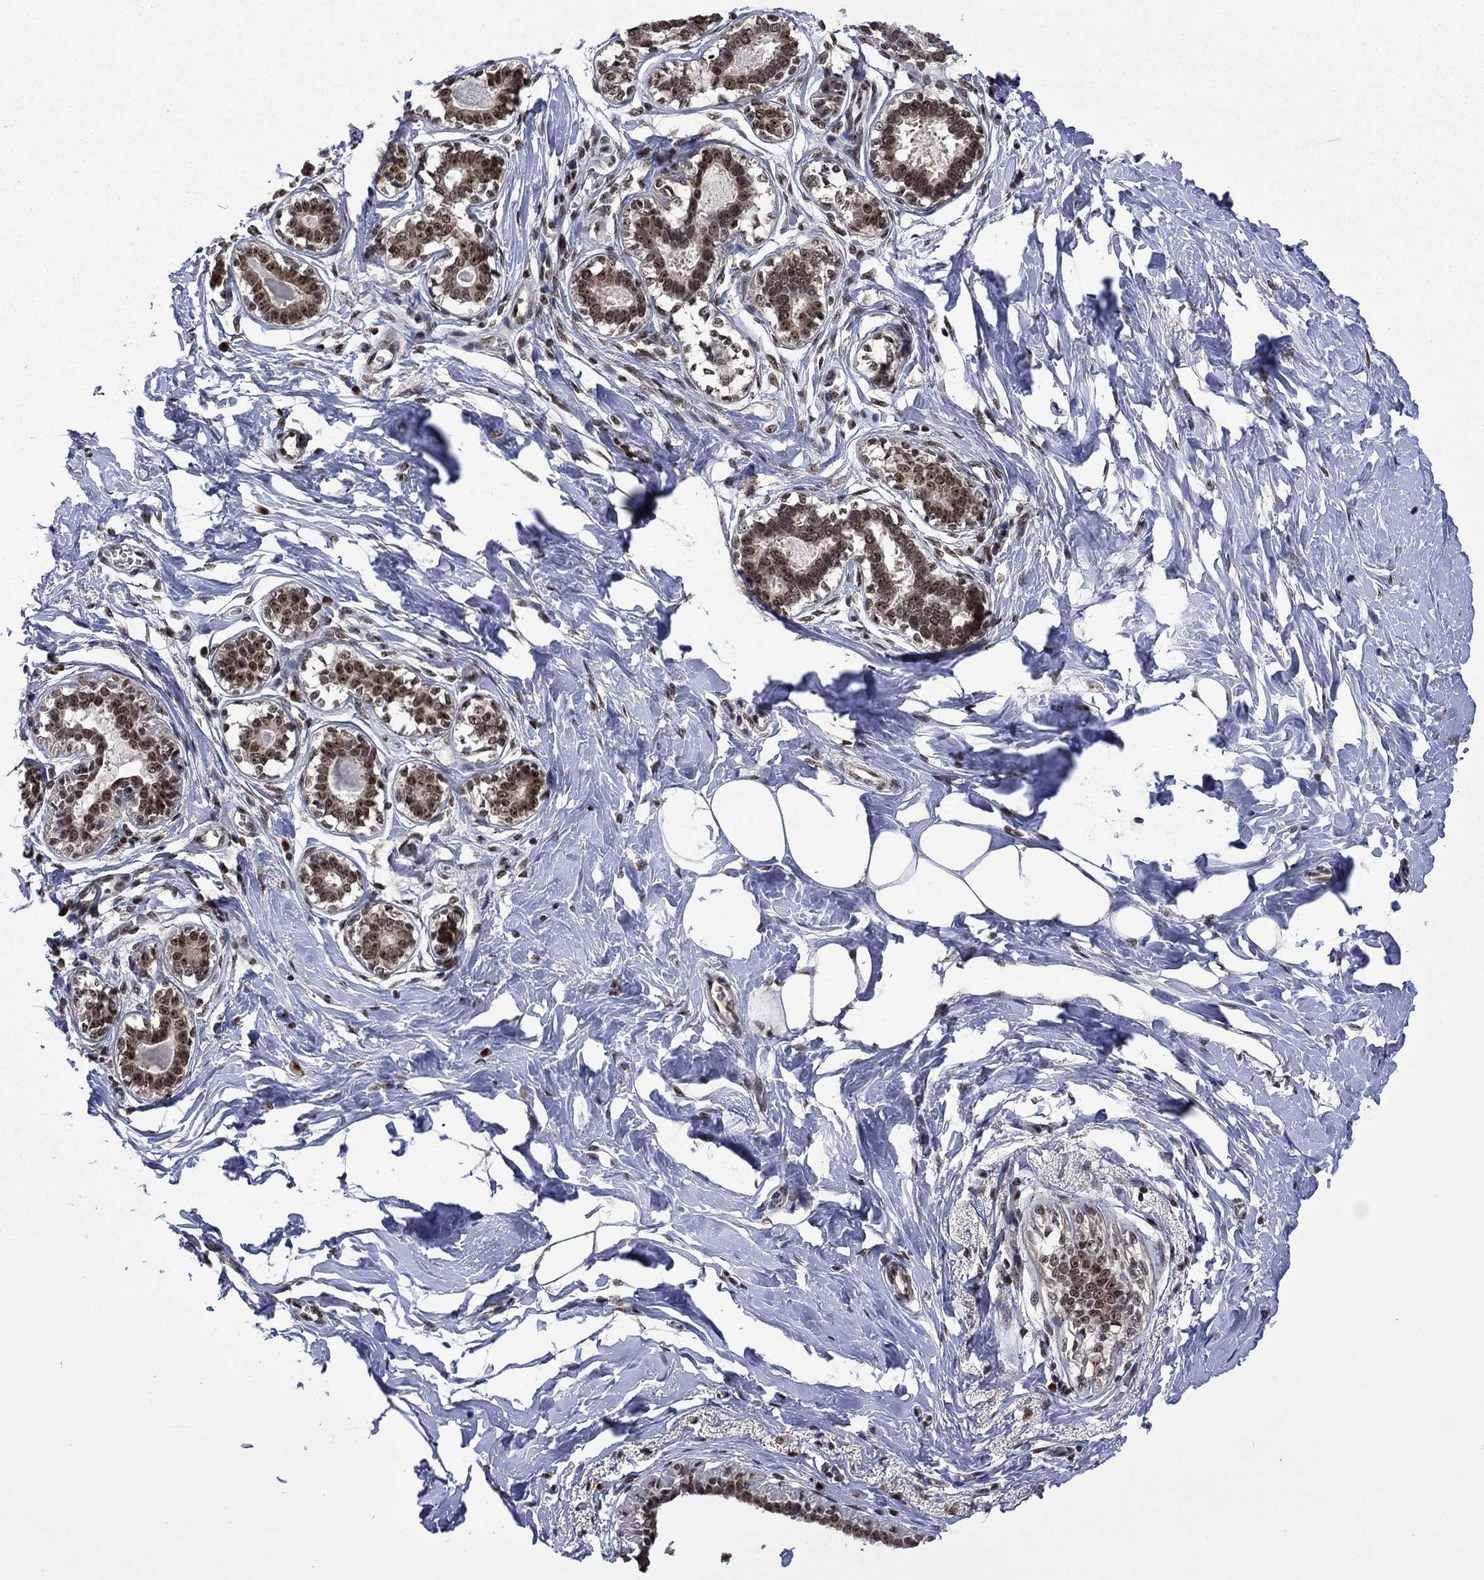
{"staining": {"intensity": "negative", "quantity": "none", "location": "none"}, "tissue": "breast", "cell_type": "Adipocytes", "image_type": "normal", "snomed": [{"axis": "morphology", "description": "Normal tissue, NOS"}, {"axis": "morphology", "description": "Lobular carcinoma, in situ"}, {"axis": "topography", "description": "Breast"}], "caption": "Breast was stained to show a protein in brown. There is no significant staining in adipocytes. (Stains: DAB (3,3'-diaminobenzidine) immunohistochemistry (IHC) with hematoxylin counter stain, Microscopy: brightfield microscopy at high magnification).", "gene": "FBLL1", "patient": {"sex": "female", "age": 35}}